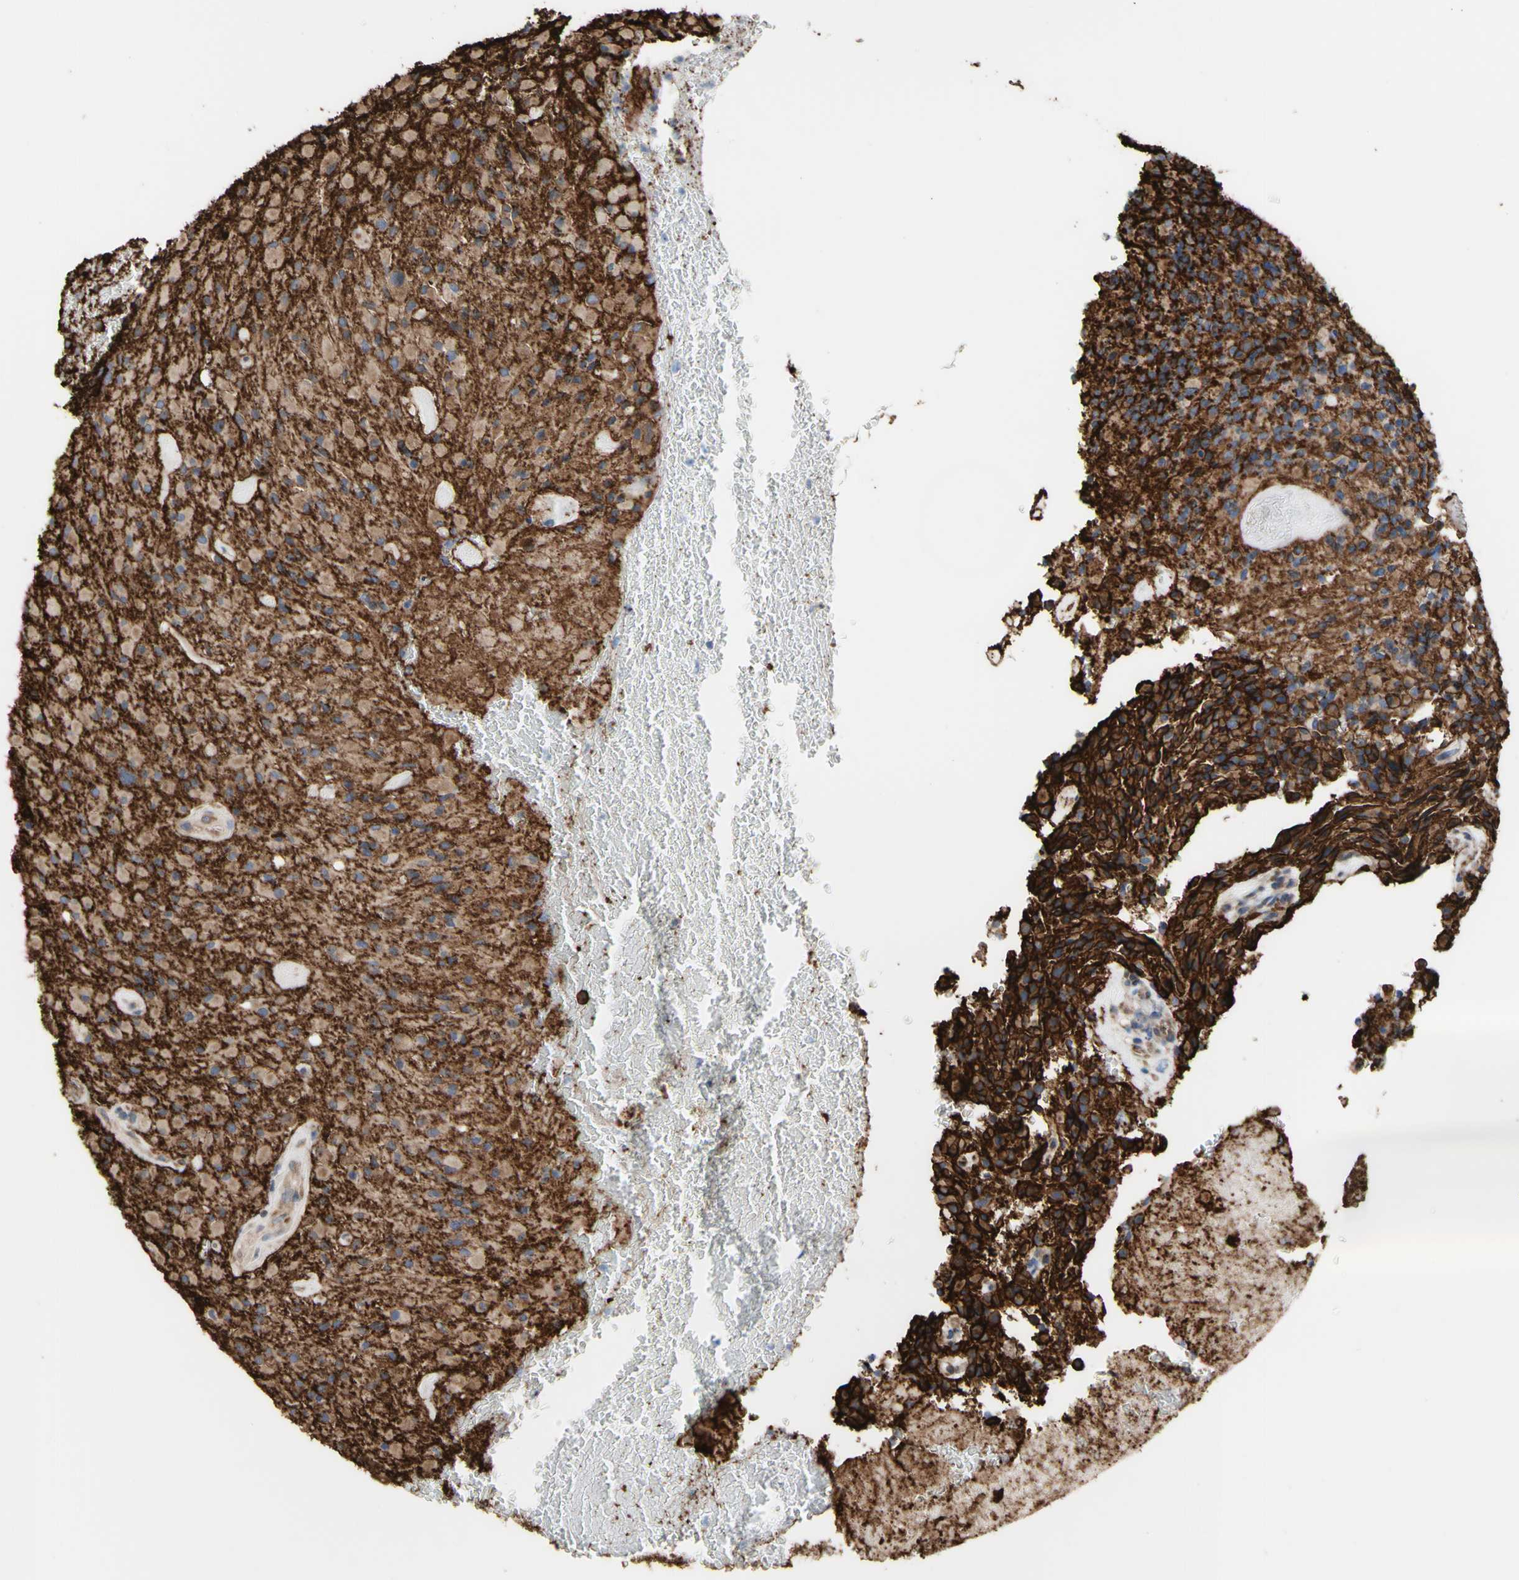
{"staining": {"intensity": "weak", "quantity": ">75%", "location": "cytoplasmic/membranous"}, "tissue": "glioma", "cell_type": "Tumor cells", "image_type": "cancer", "snomed": [{"axis": "morphology", "description": "Glioma, malignant, High grade"}, {"axis": "topography", "description": "Brain"}], "caption": "Protein analysis of glioma tissue exhibits weak cytoplasmic/membranous staining in about >75% of tumor cells.", "gene": "LRIG3", "patient": {"sex": "male", "age": 71}}